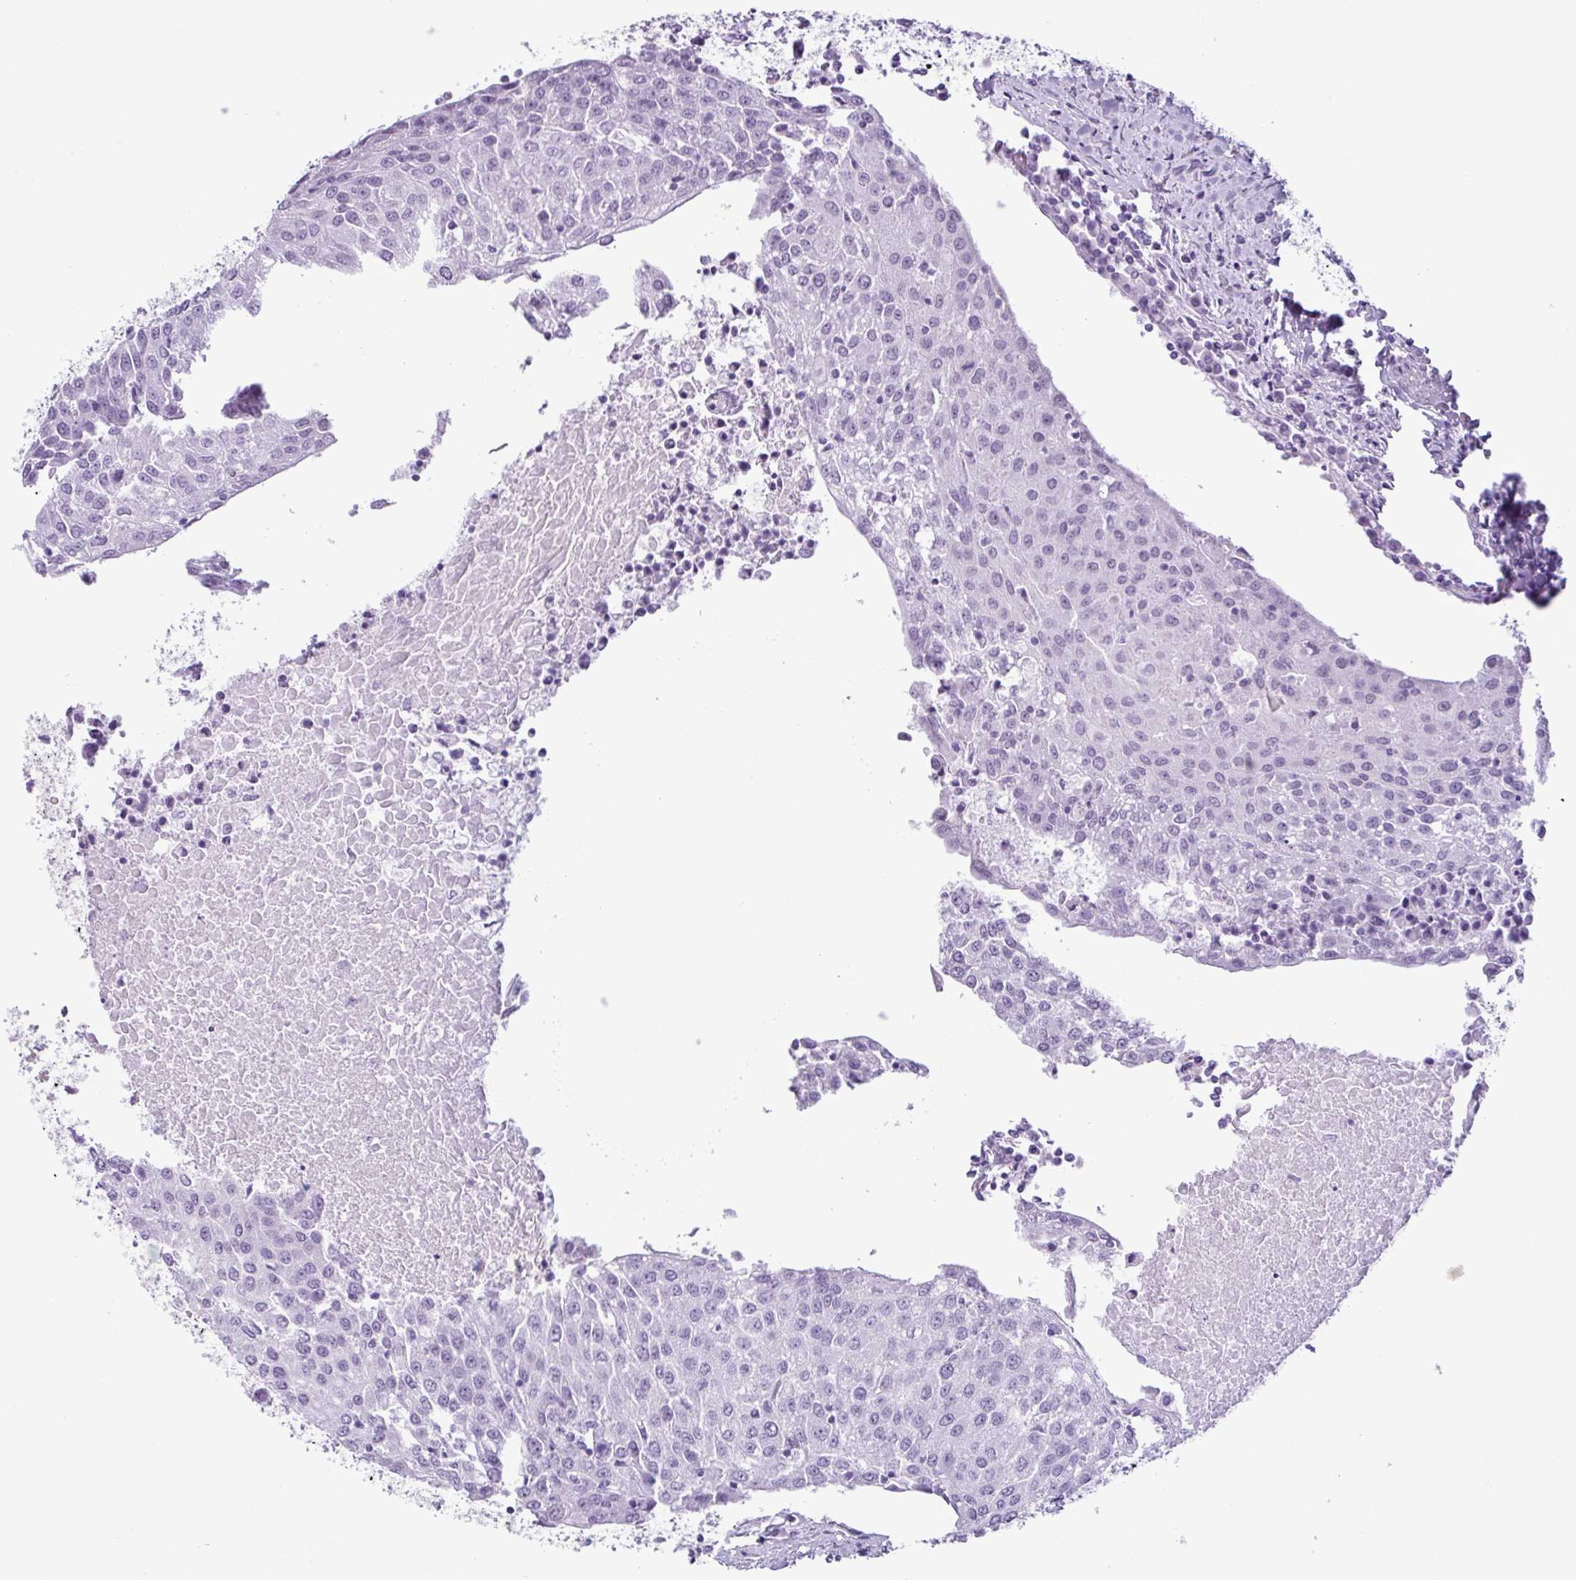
{"staining": {"intensity": "negative", "quantity": "none", "location": "none"}, "tissue": "urothelial cancer", "cell_type": "Tumor cells", "image_type": "cancer", "snomed": [{"axis": "morphology", "description": "Urothelial carcinoma, High grade"}, {"axis": "topography", "description": "Urinary bladder"}], "caption": "Immunohistochemistry histopathology image of neoplastic tissue: human urothelial cancer stained with DAB (3,3'-diaminobenzidine) demonstrates no significant protein positivity in tumor cells. (DAB (3,3'-diaminobenzidine) immunohistochemistry (IHC) with hematoxylin counter stain).", "gene": "SCT", "patient": {"sex": "female", "age": 85}}